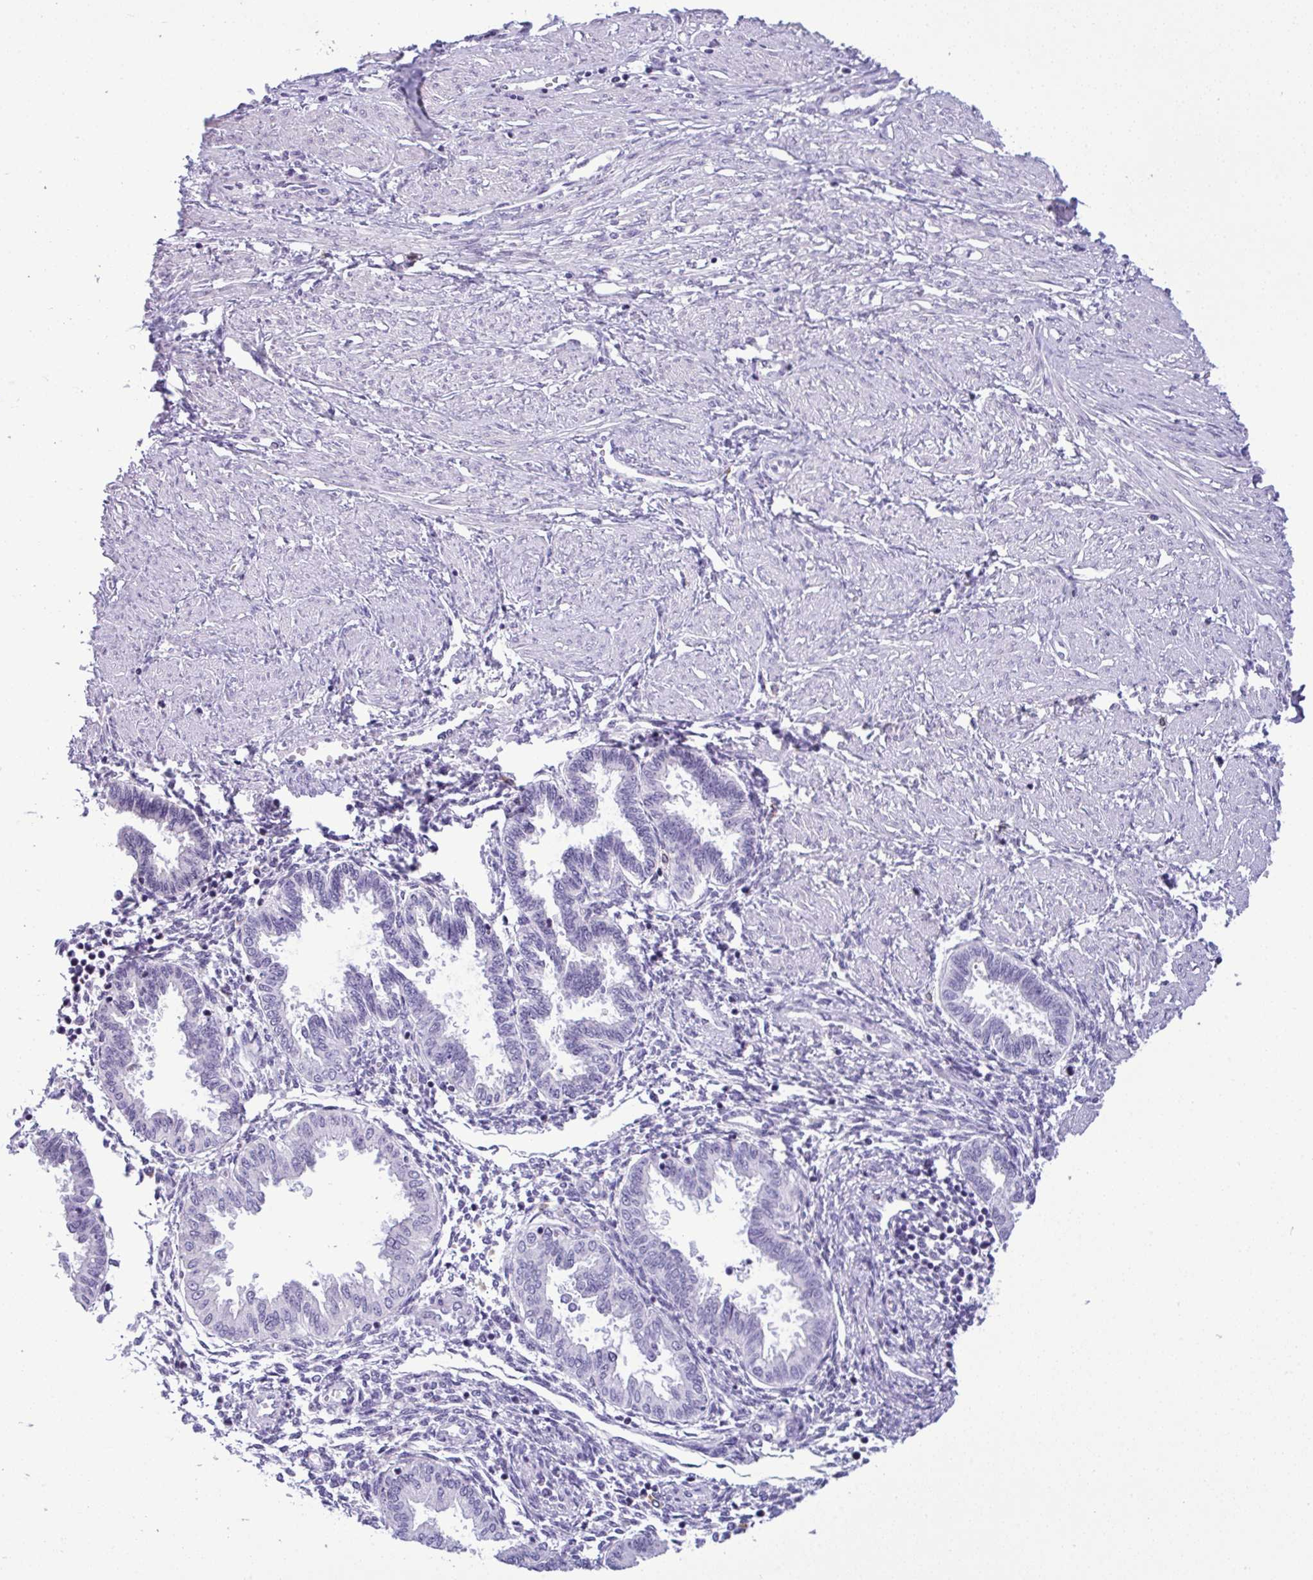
{"staining": {"intensity": "negative", "quantity": "none", "location": "none"}, "tissue": "endometrium", "cell_type": "Cells in endometrial stroma", "image_type": "normal", "snomed": [{"axis": "morphology", "description": "Normal tissue, NOS"}, {"axis": "topography", "description": "Endometrium"}], "caption": "High power microscopy histopathology image of an immunohistochemistry photomicrograph of normal endometrium, revealing no significant staining in cells in endometrial stroma. Nuclei are stained in blue.", "gene": "YBX2", "patient": {"sex": "female", "age": 33}}